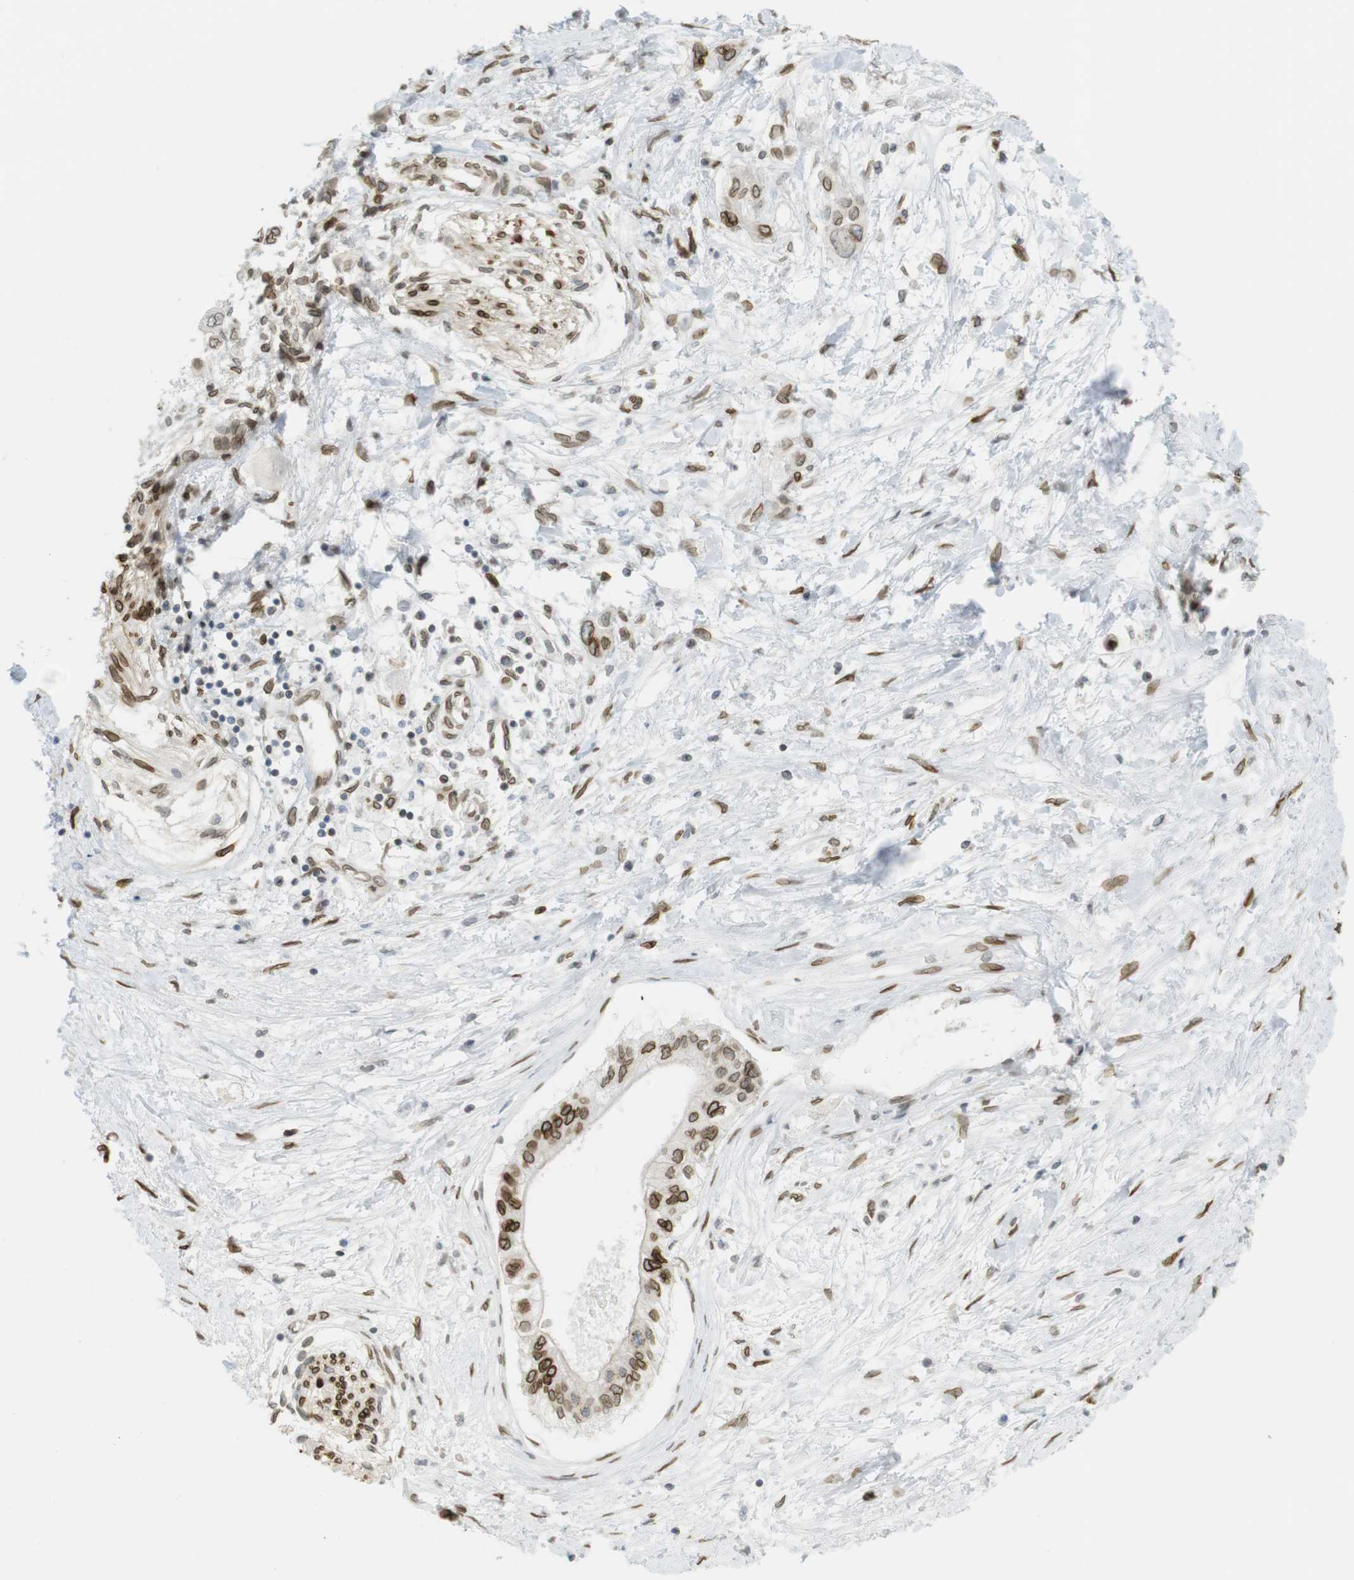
{"staining": {"intensity": "strong", "quantity": ">75%", "location": "cytoplasmic/membranous,nuclear"}, "tissue": "pancreatic cancer", "cell_type": "Tumor cells", "image_type": "cancer", "snomed": [{"axis": "morphology", "description": "Adenocarcinoma, NOS"}, {"axis": "topography", "description": "Pancreas"}], "caption": "Immunohistochemistry (IHC) micrograph of neoplastic tissue: human adenocarcinoma (pancreatic) stained using IHC shows high levels of strong protein expression localized specifically in the cytoplasmic/membranous and nuclear of tumor cells, appearing as a cytoplasmic/membranous and nuclear brown color.", "gene": "ARL6IP6", "patient": {"sex": "female", "age": 77}}